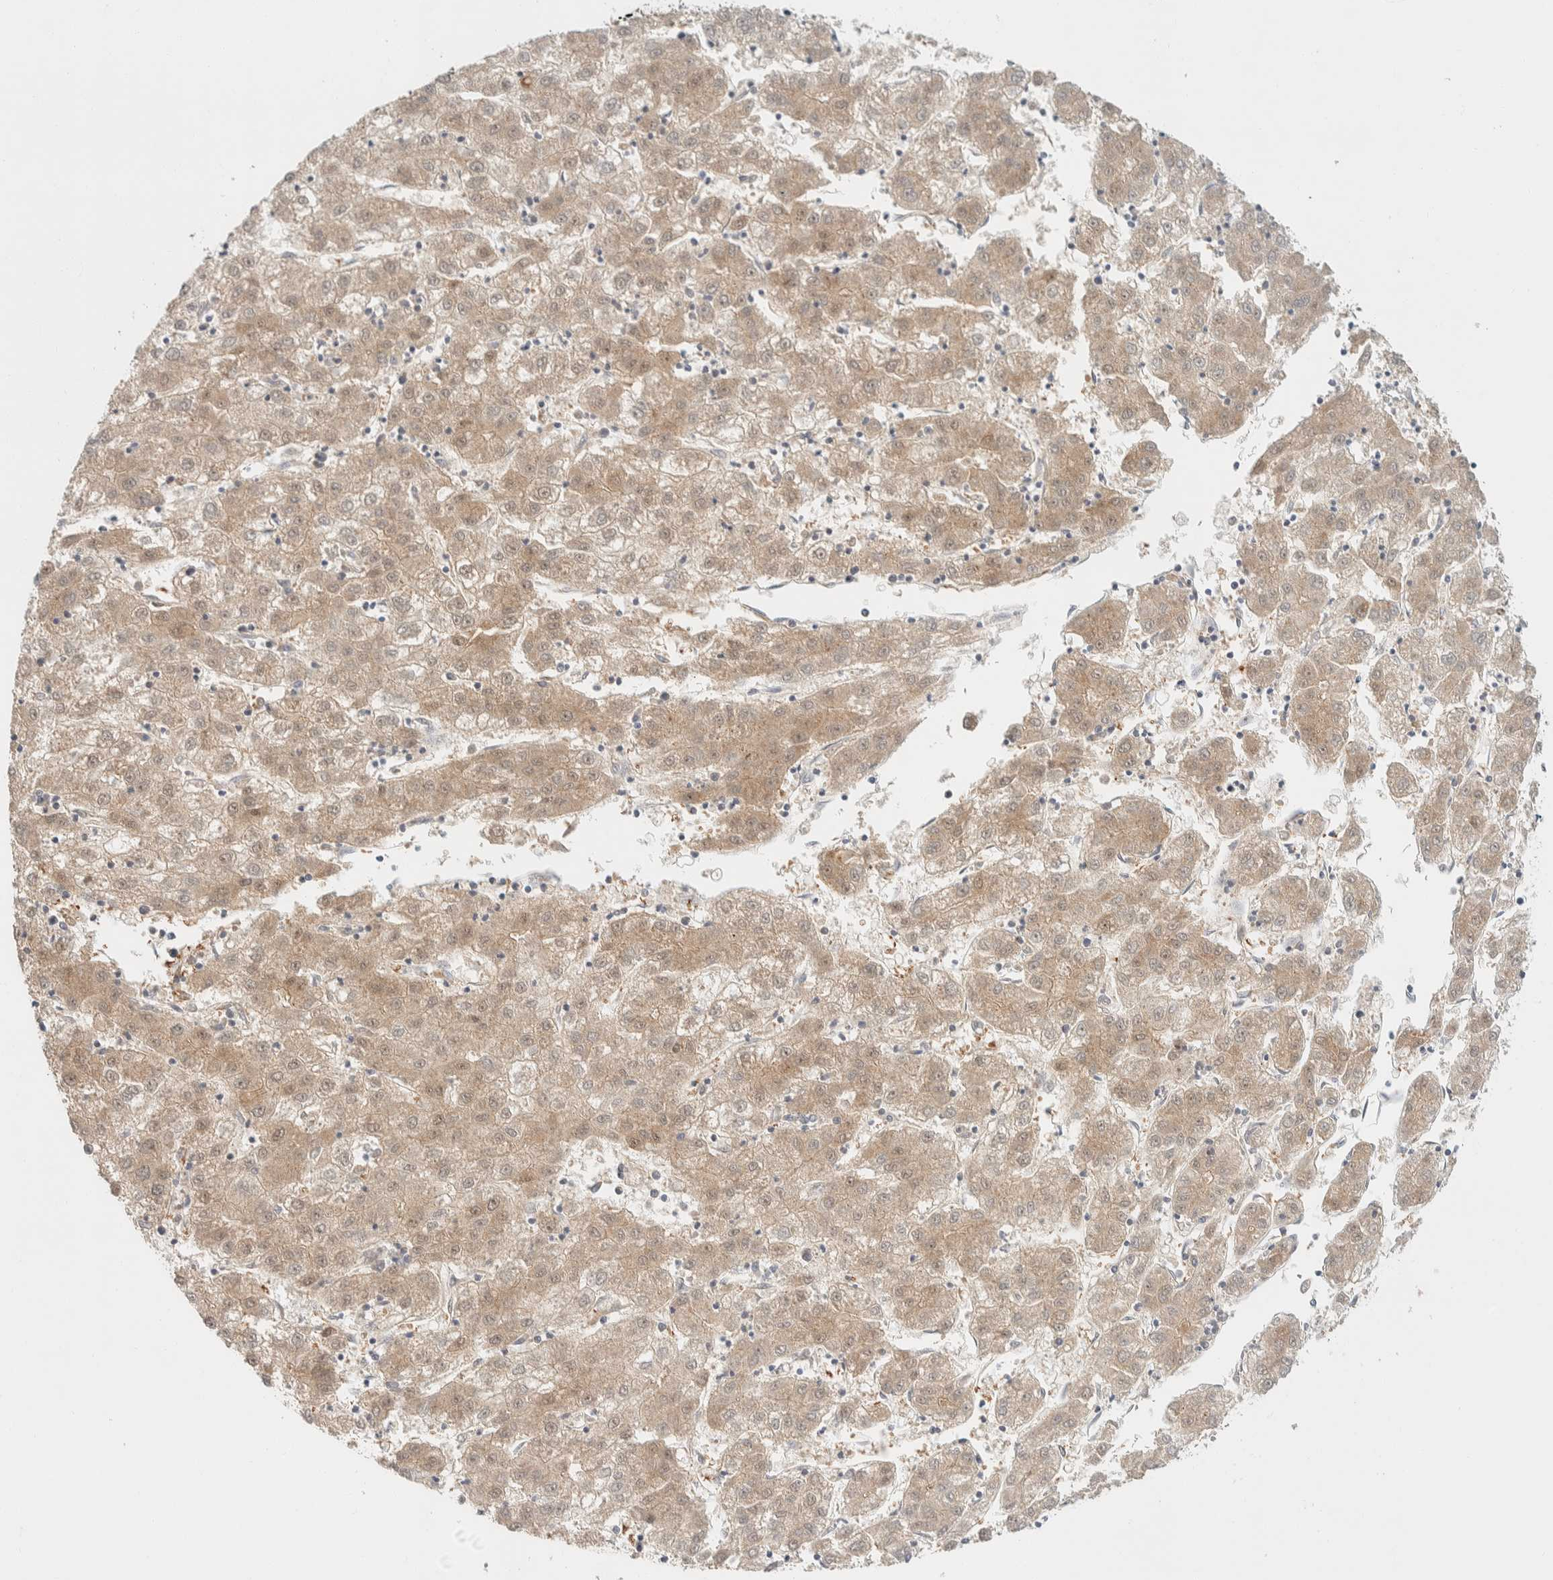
{"staining": {"intensity": "weak", "quantity": ">75%", "location": "cytoplasmic/membranous"}, "tissue": "liver cancer", "cell_type": "Tumor cells", "image_type": "cancer", "snomed": [{"axis": "morphology", "description": "Carcinoma, Hepatocellular, NOS"}, {"axis": "topography", "description": "Liver"}], "caption": "The micrograph exhibits a brown stain indicating the presence of a protein in the cytoplasmic/membranous of tumor cells in hepatocellular carcinoma (liver).", "gene": "GCLM", "patient": {"sex": "male", "age": 72}}